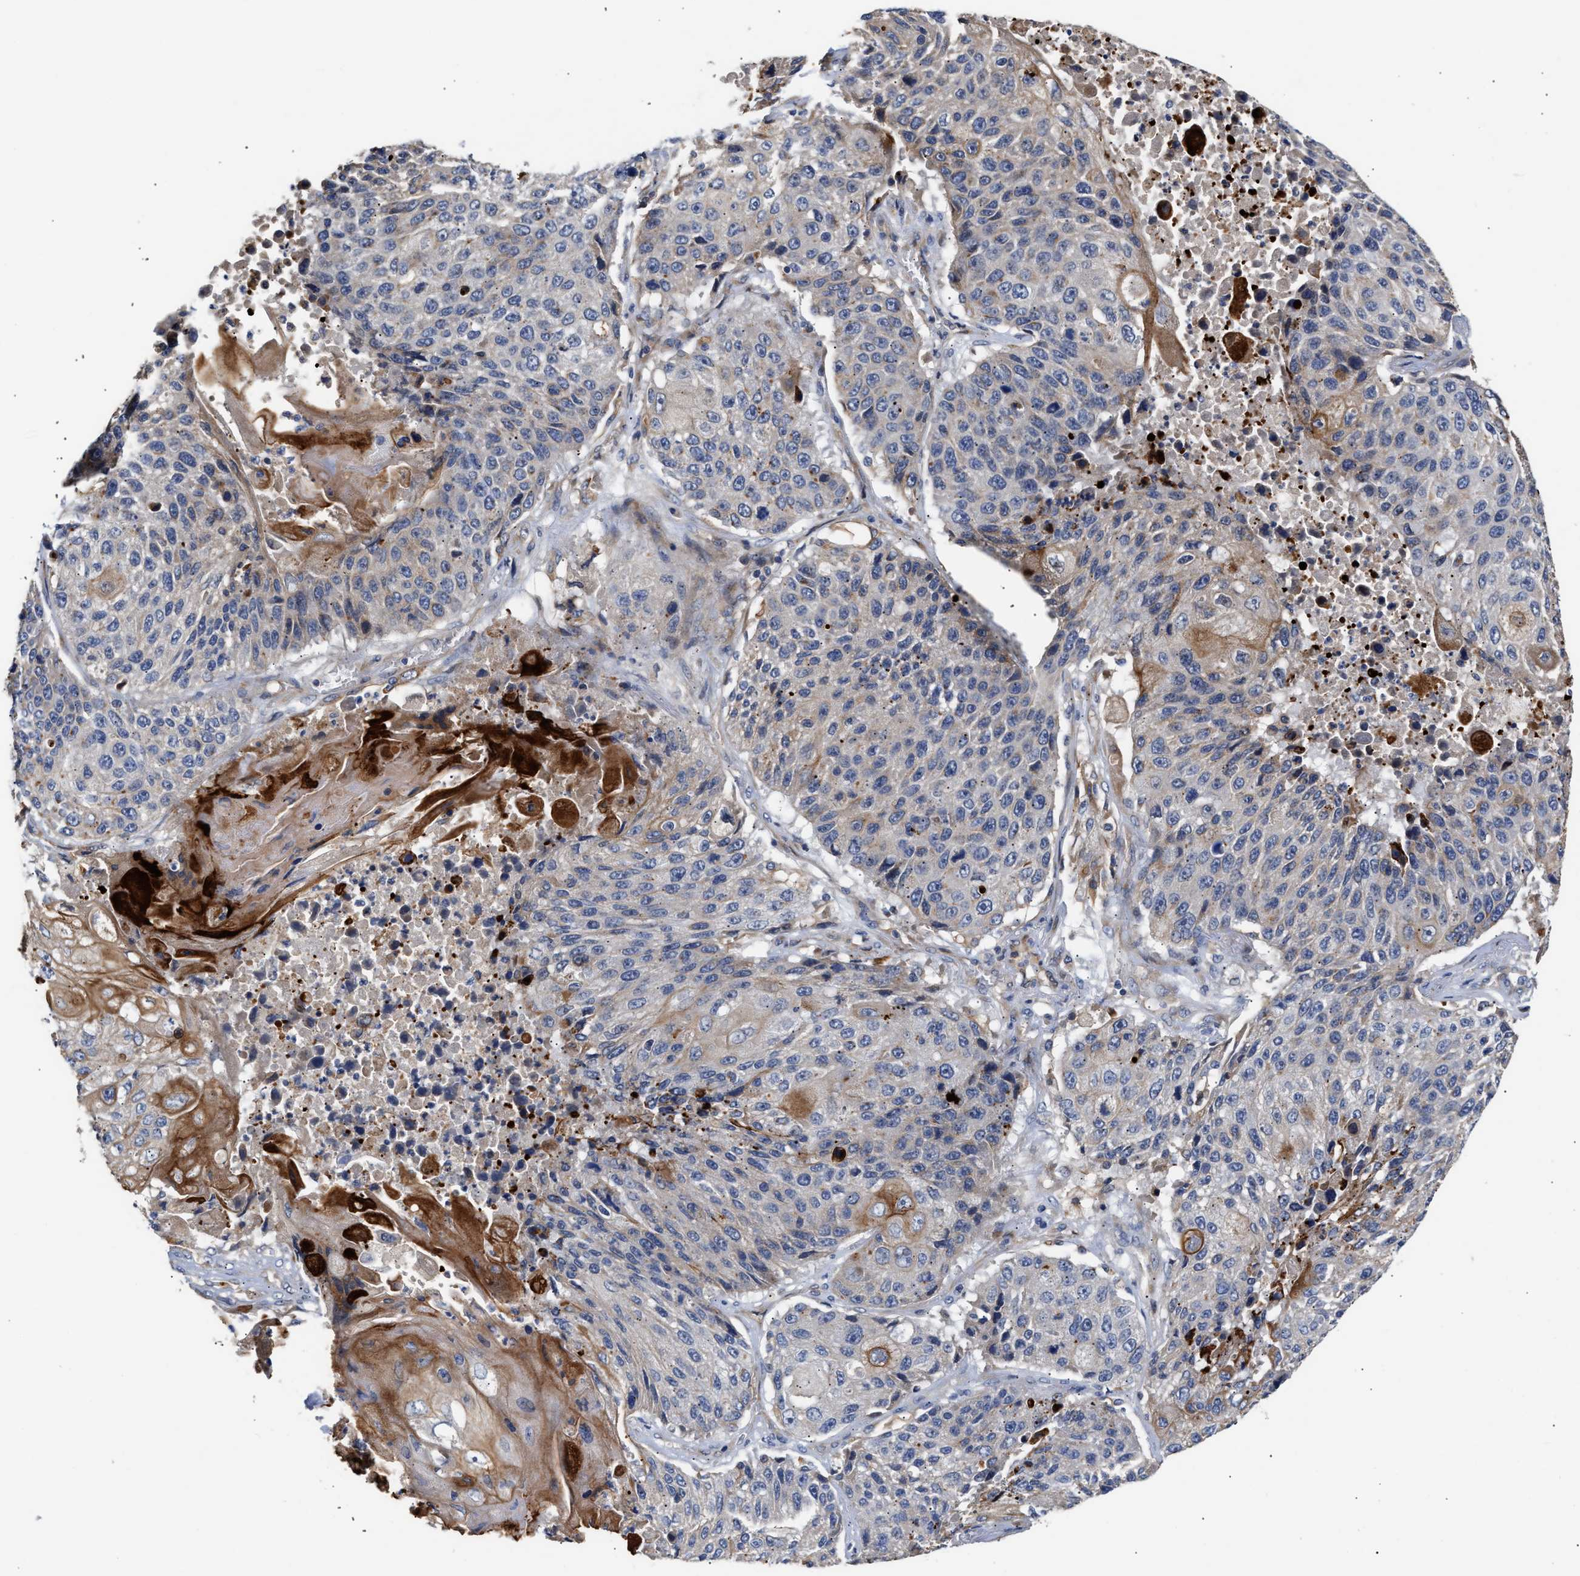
{"staining": {"intensity": "moderate", "quantity": "<25%", "location": "cytoplasmic/membranous"}, "tissue": "lung cancer", "cell_type": "Tumor cells", "image_type": "cancer", "snomed": [{"axis": "morphology", "description": "Squamous cell carcinoma, NOS"}, {"axis": "topography", "description": "Lung"}], "caption": "The immunohistochemical stain labels moderate cytoplasmic/membranous positivity in tumor cells of lung cancer tissue.", "gene": "CCDC146", "patient": {"sex": "male", "age": 61}}